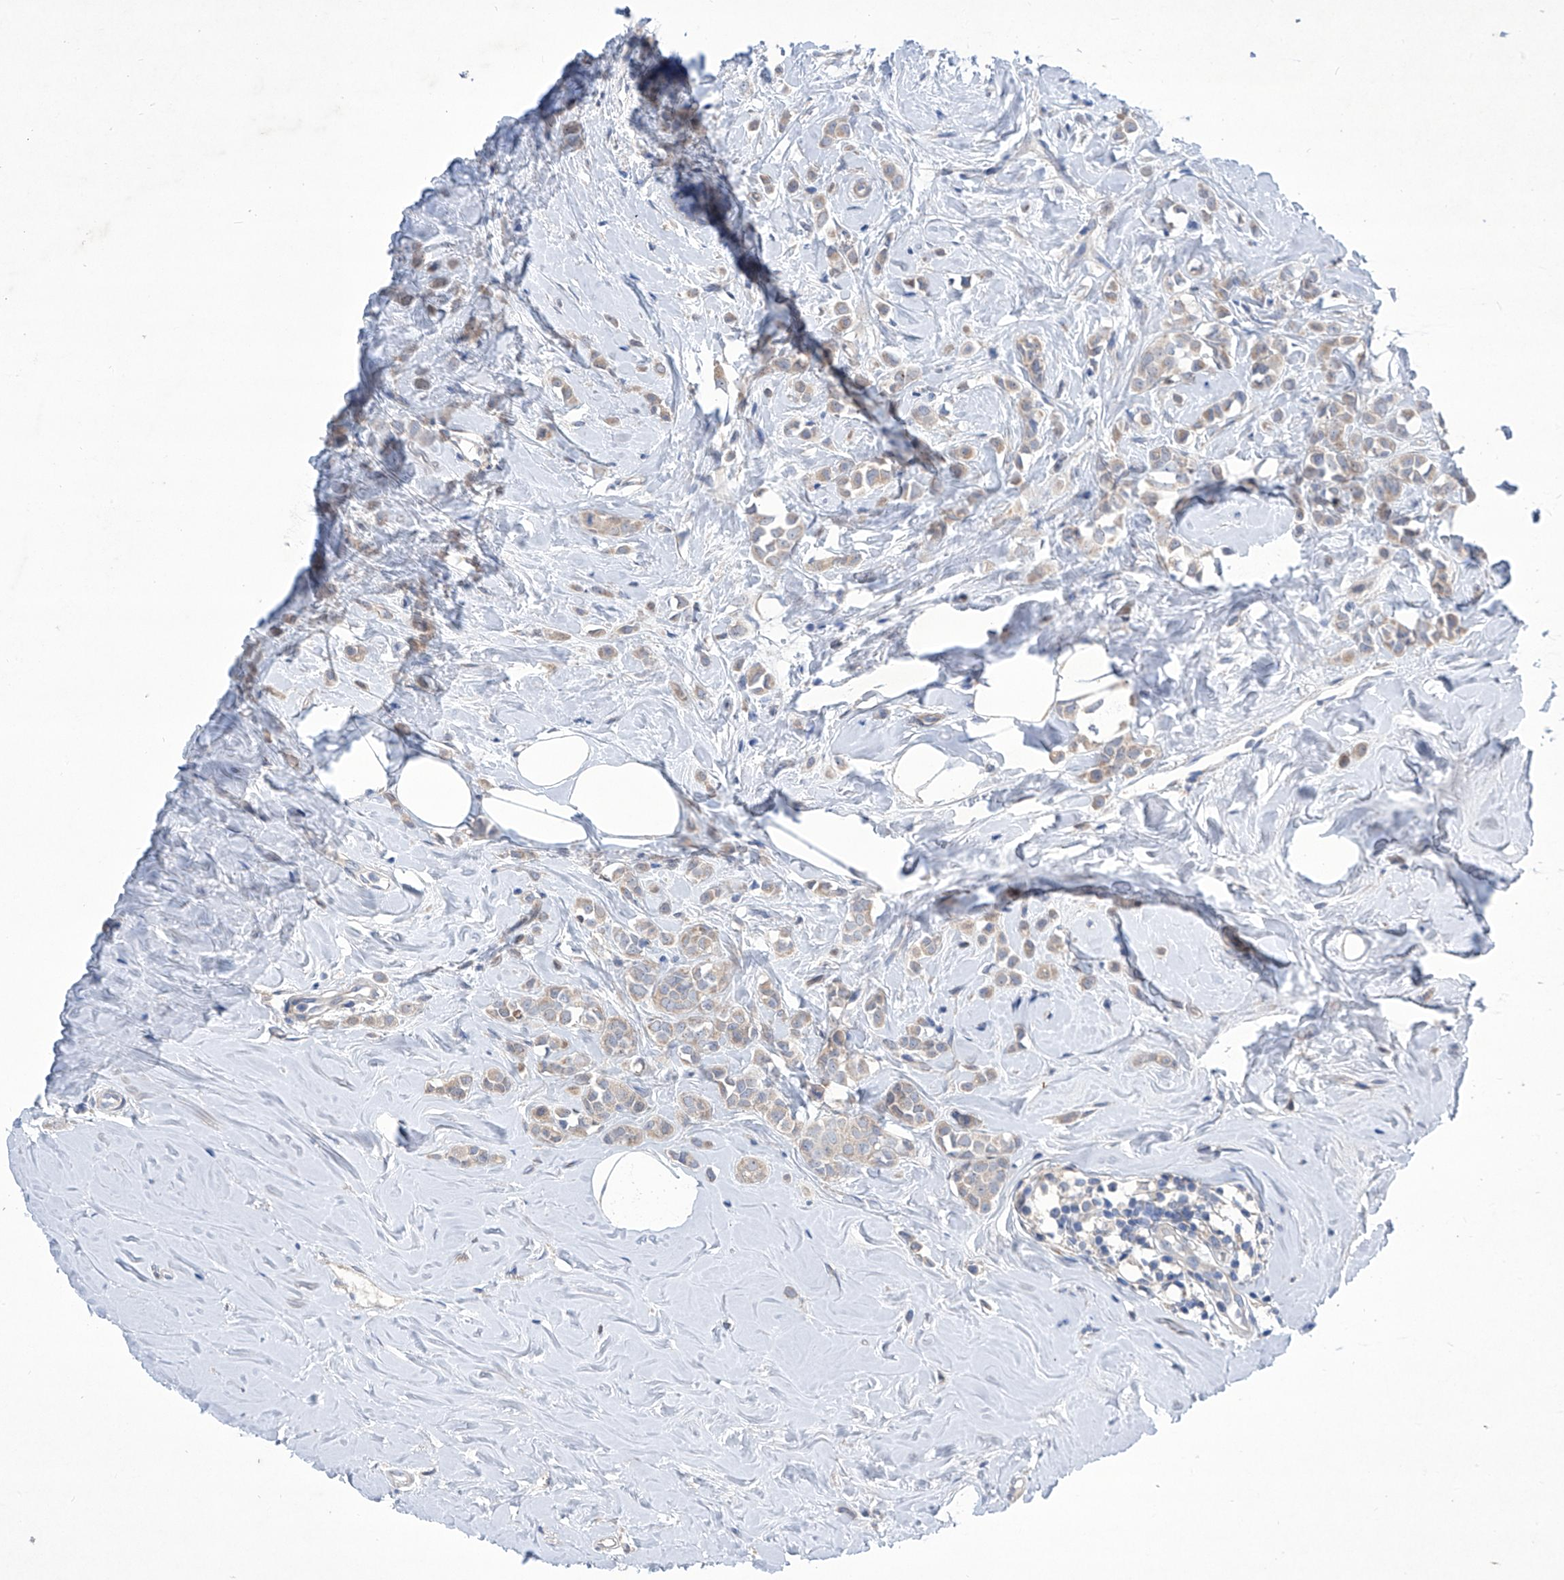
{"staining": {"intensity": "weak", "quantity": "25%-75%", "location": "cytoplasmic/membranous"}, "tissue": "breast cancer", "cell_type": "Tumor cells", "image_type": "cancer", "snomed": [{"axis": "morphology", "description": "Lobular carcinoma"}, {"axis": "topography", "description": "Breast"}], "caption": "Immunohistochemistry photomicrograph of neoplastic tissue: human breast cancer stained using immunohistochemistry displays low levels of weak protein expression localized specifically in the cytoplasmic/membranous of tumor cells, appearing as a cytoplasmic/membranous brown color.", "gene": "SRBD1", "patient": {"sex": "female", "age": 47}}